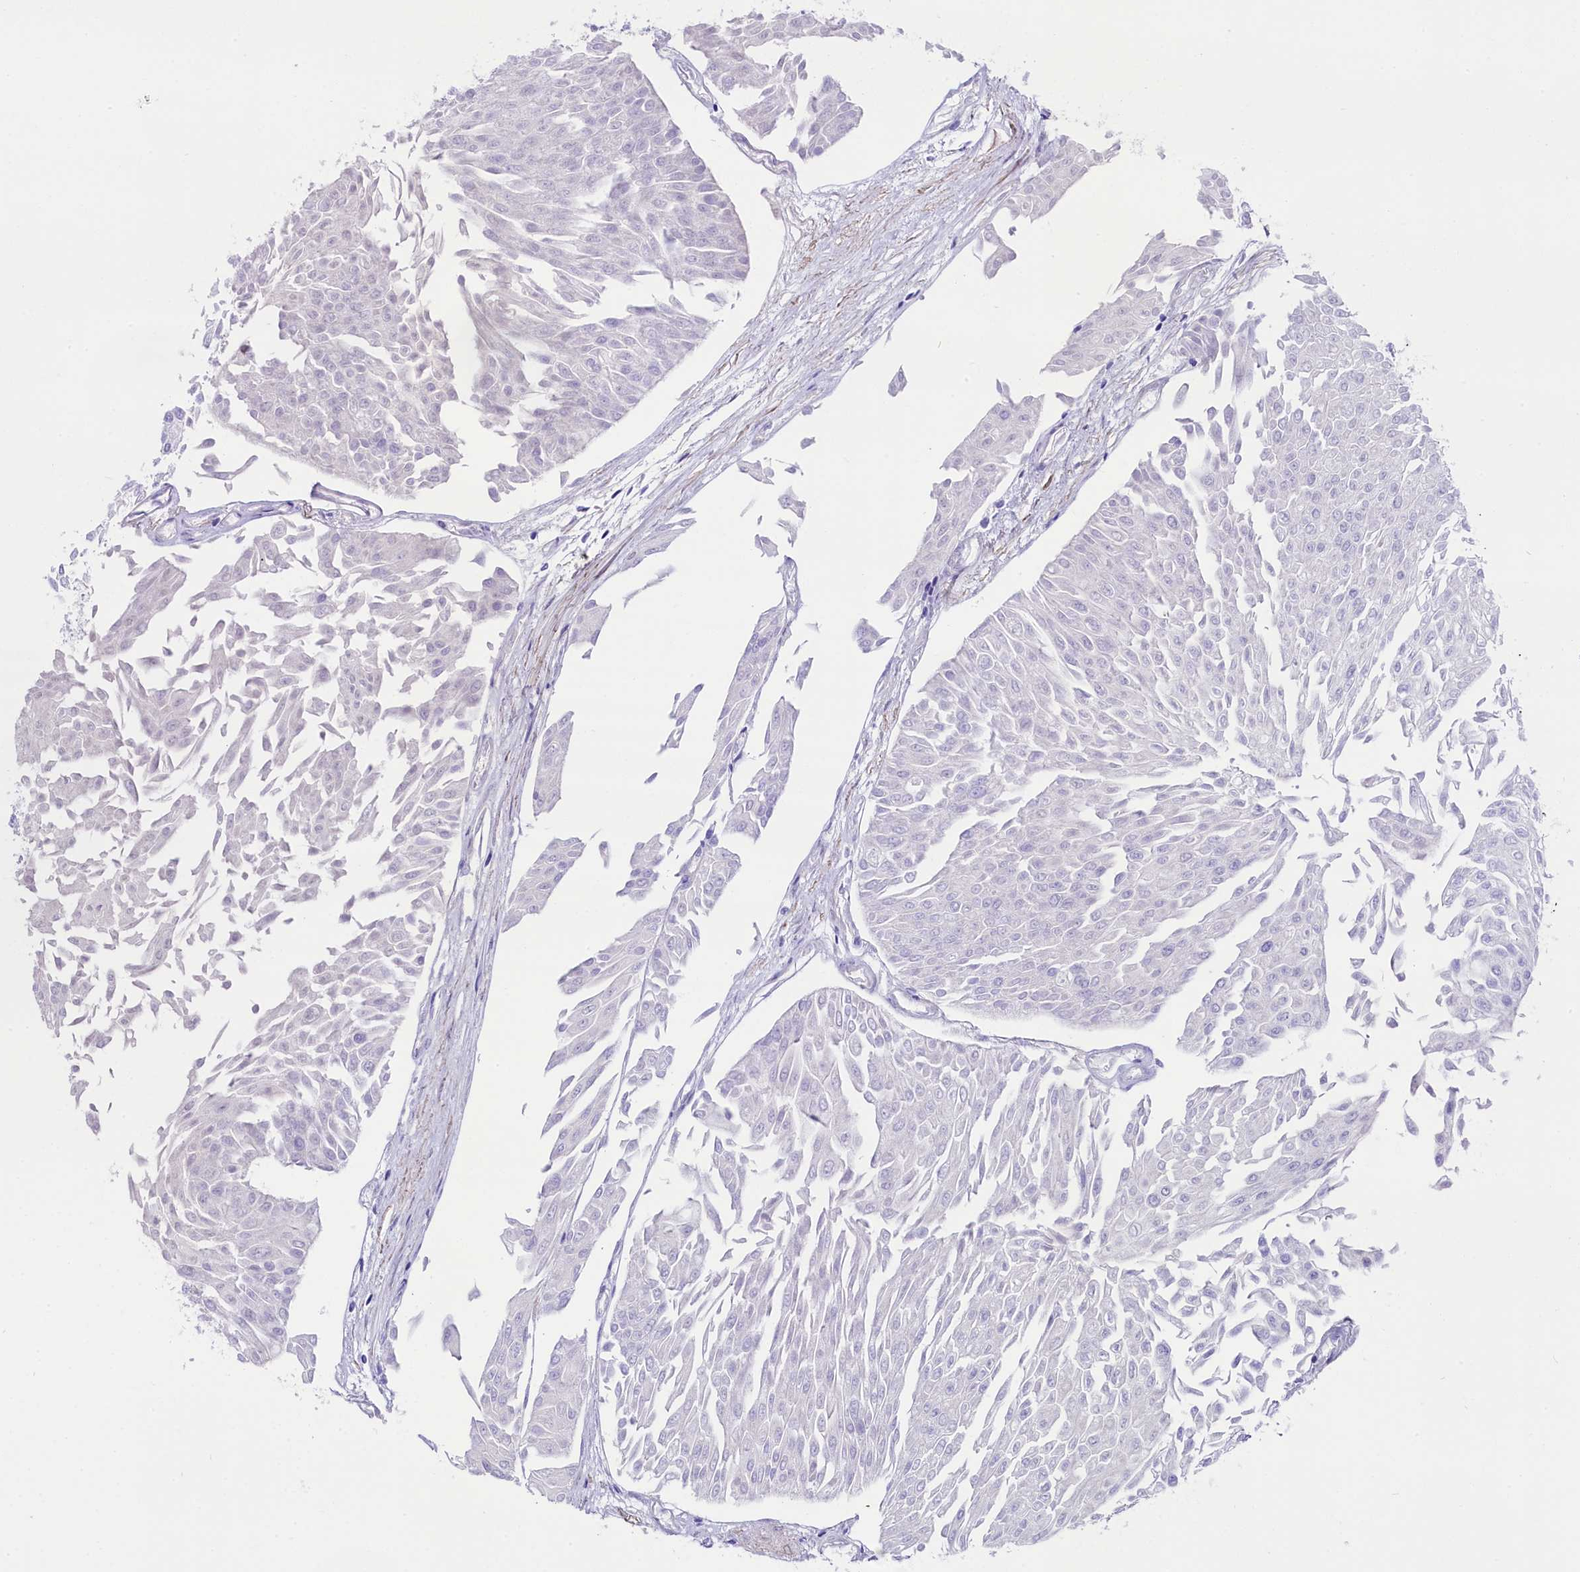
{"staining": {"intensity": "negative", "quantity": "none", "location": "none"}, "tissue": "urothelial cancer", "cell_type": "Tumor cells", "image_type": "cancer", "snomed": [{"axis": "morphology", "description": "Urothelial carcinoma, Low grade"}, {"axis": "topography", "description": "Urinary bladder"}], "caption": "Immunohistochemistry of human low-grade urothelial carcinoma demonstrates no expression in tumor cells. Brightfield microscopy of immunohistochemistry stained with DAB (3,3'-diaminobenzidine) (brown) and hematoxylin (blue), captured at high magnification.", "gene": "SKIDA1", "patient": {"sex": "male", "age": 67}}